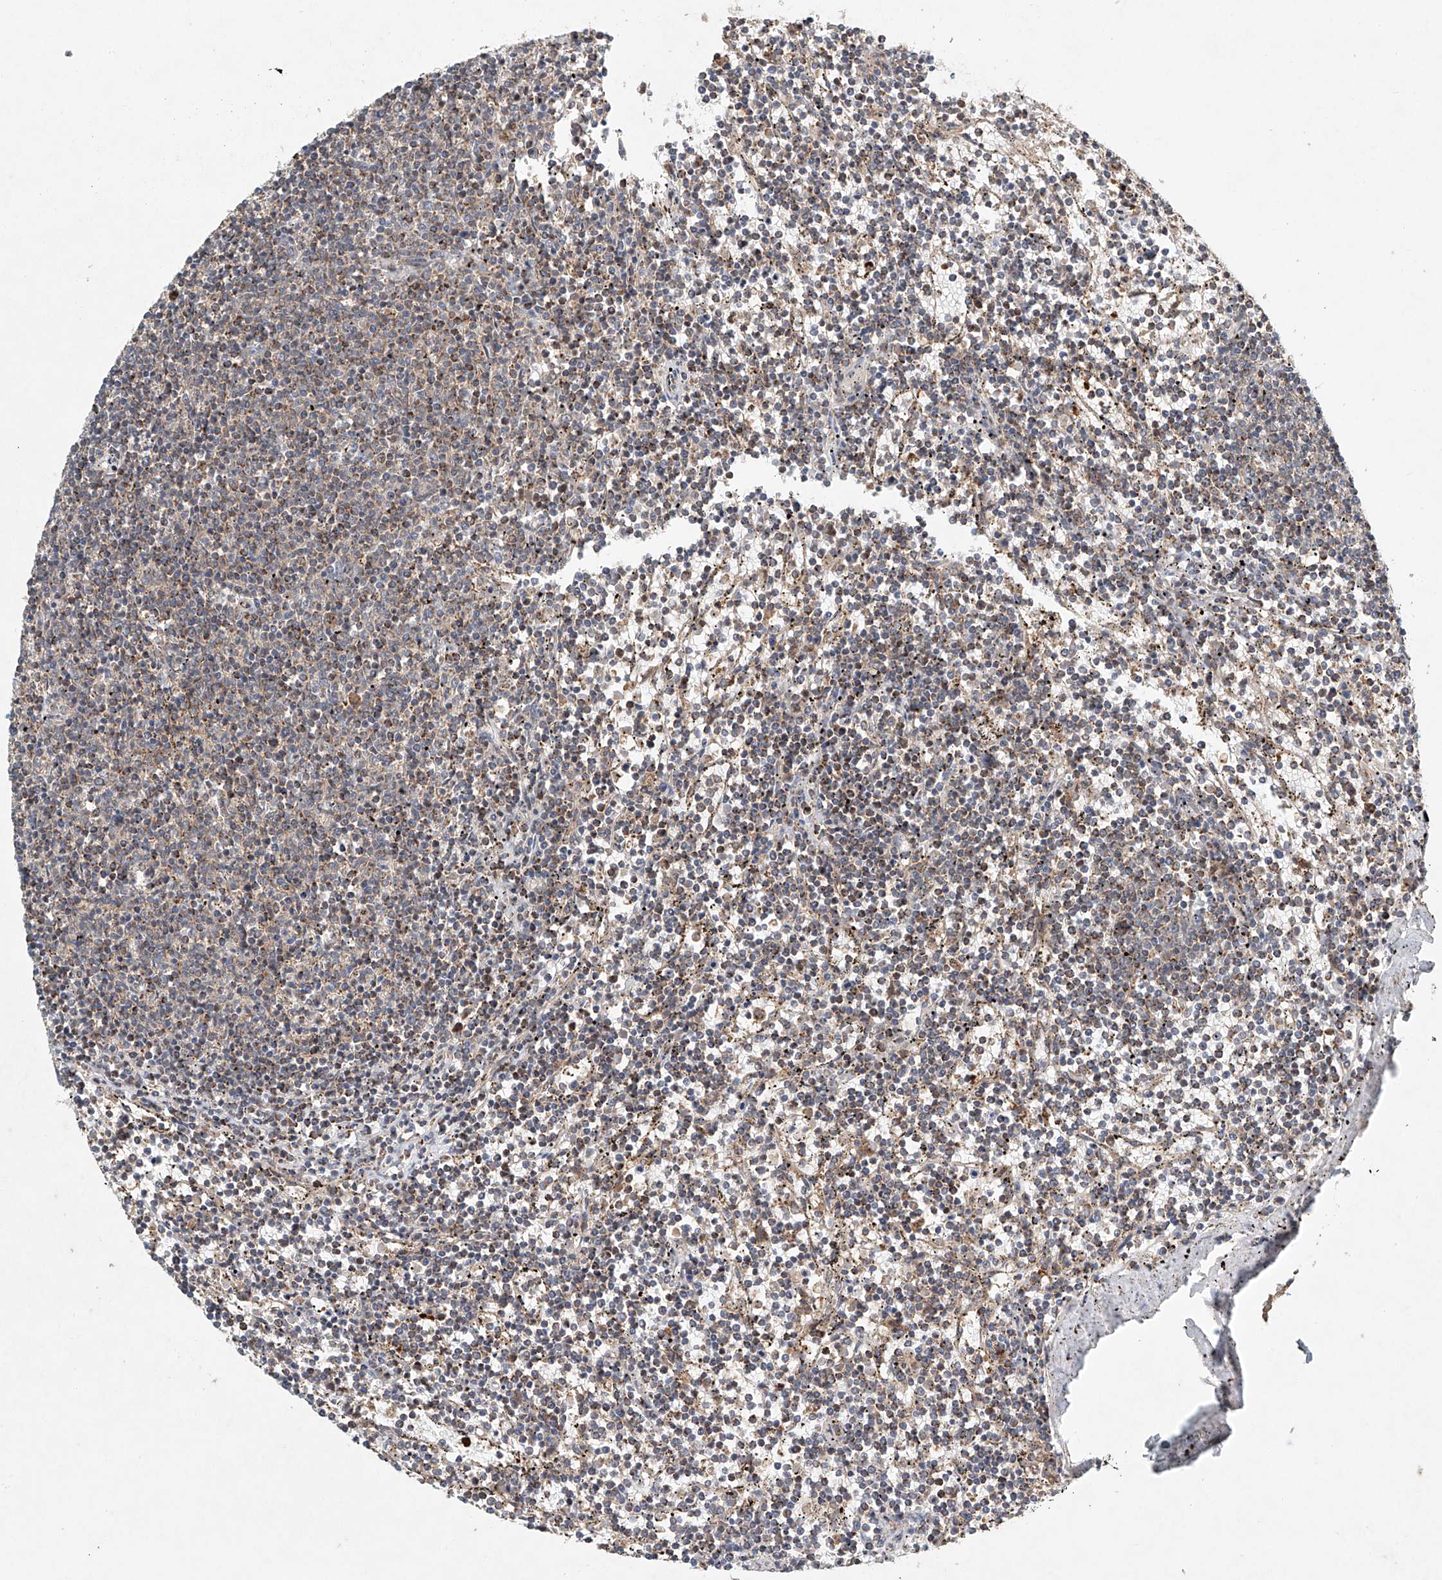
{"staining": {"intensity": "negative", "quantity": "none", "location": "none"}, "tissue": "lymphoma", "cell_type": "Tumor cells", "image_type": "cancer", "snomed": [{"axis": "morphology", "description": "Malignant lymphoma, non-Hodgkin's type, Low grade"}, {"axis": "topography", "description": "Spleen"}], "caption": "Protein analysis of lymphoma displays no significant expression in tumor cells. (DAB IHC visualized using brightfield microscopy, high magnification).", "gene": "DCAF11", "patient": {"sex": "female", "age": 50}}